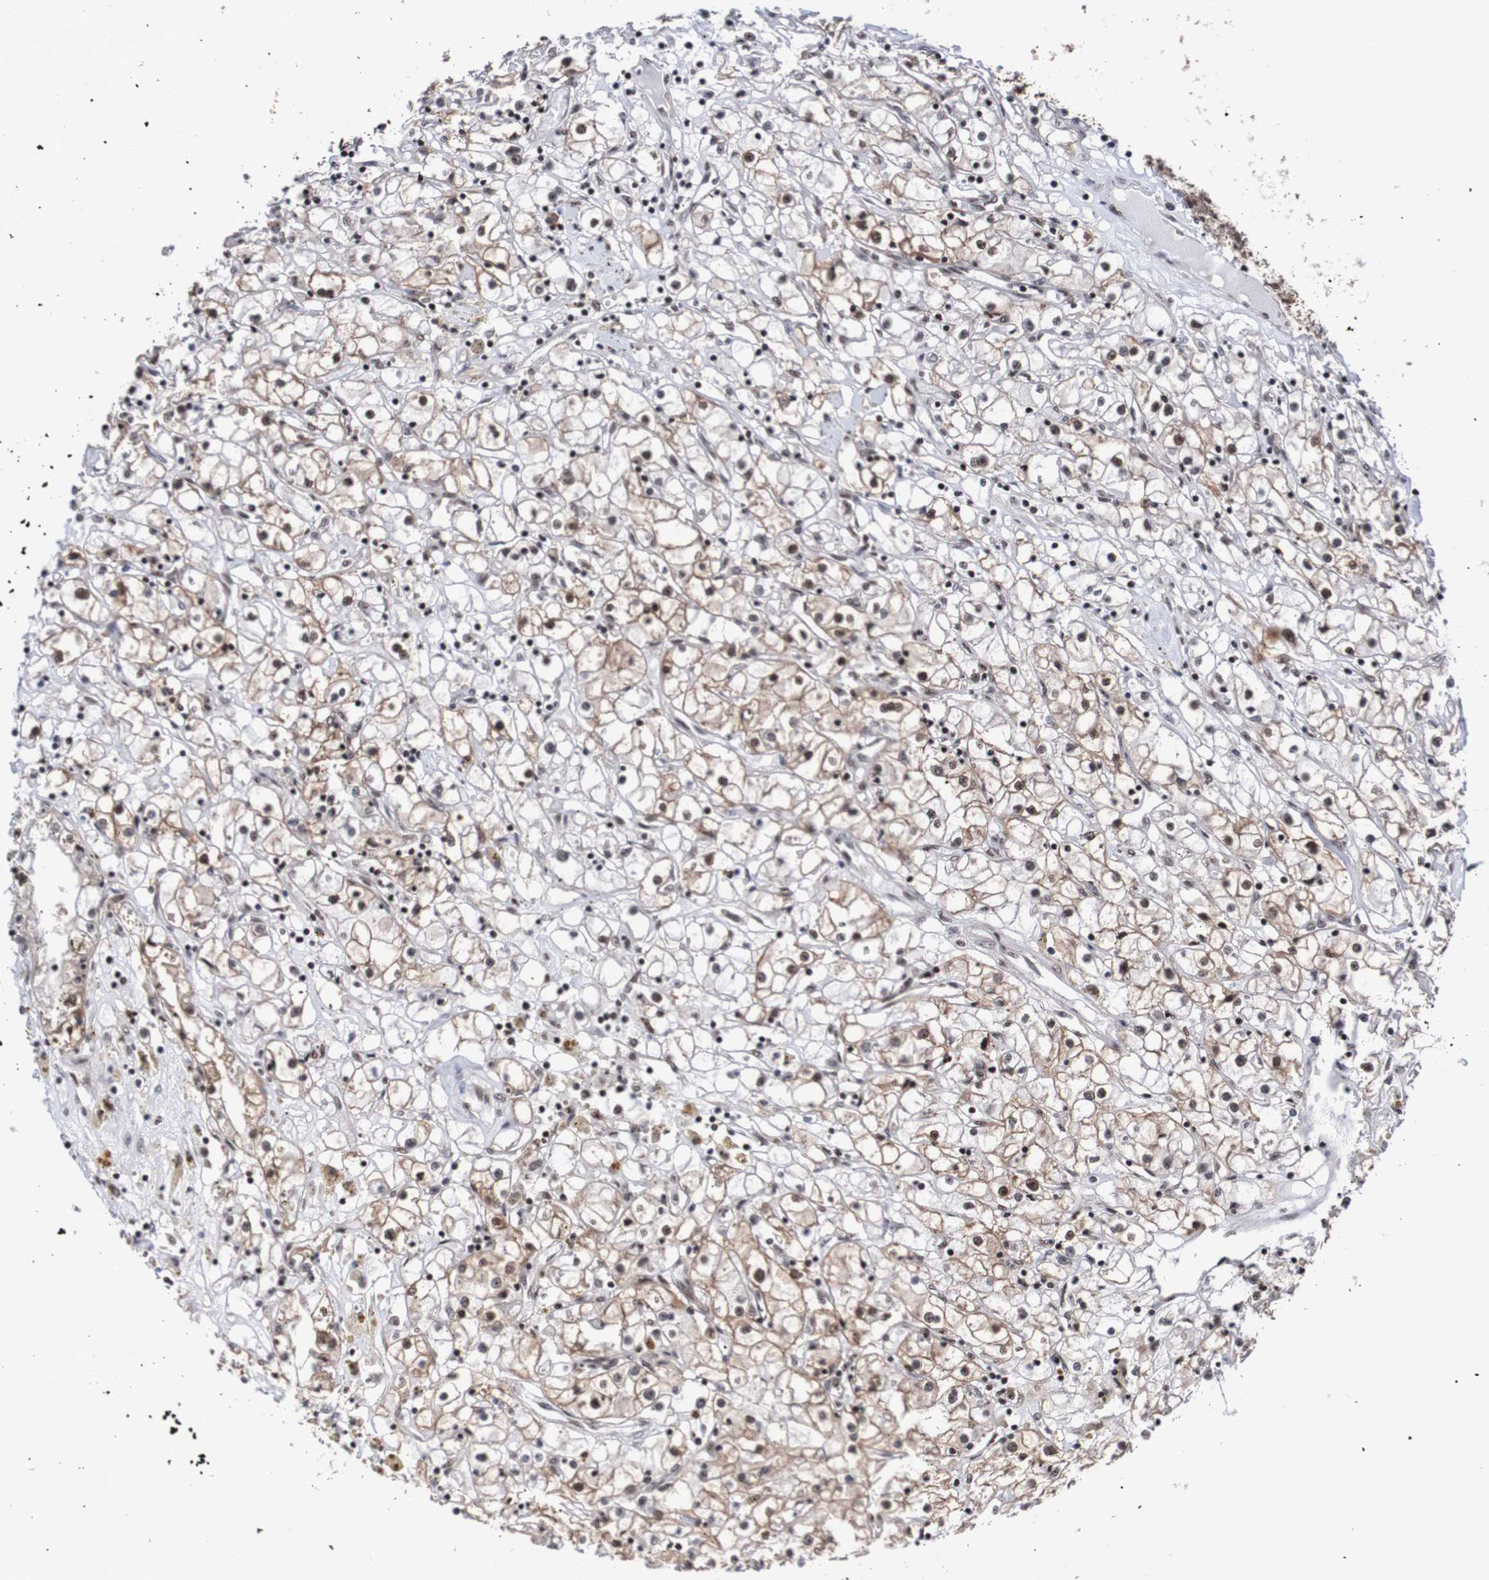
{"staining": {"intensity": "weak", "quantity": "25%-75%", "location": "cytoplasmic/membranous,nuclear"}, "tissue": "renal cancer", "cell_type": "Tumor cells", "image_type": "cancer", "snomed": [{"axis": "morphology", "description": "Adenocarcinoma, NOS"}, {"axis": "topography", "description": "Kidney"}], "caption": "High-magnification brightfield microscopy of adenocarcinoma (renal) stained with DAB (brown) and counterstained with hematoxylin (blue). tumor cells exhibit weak cytoplasmic/membranous and nuclear expression is appreciated in approximately25%-75% of cells. (DAB IHC with brightfield microscopy, high magnification).", "gene": "CDC5L", "patient": {"sex": "male", "age": 56}}